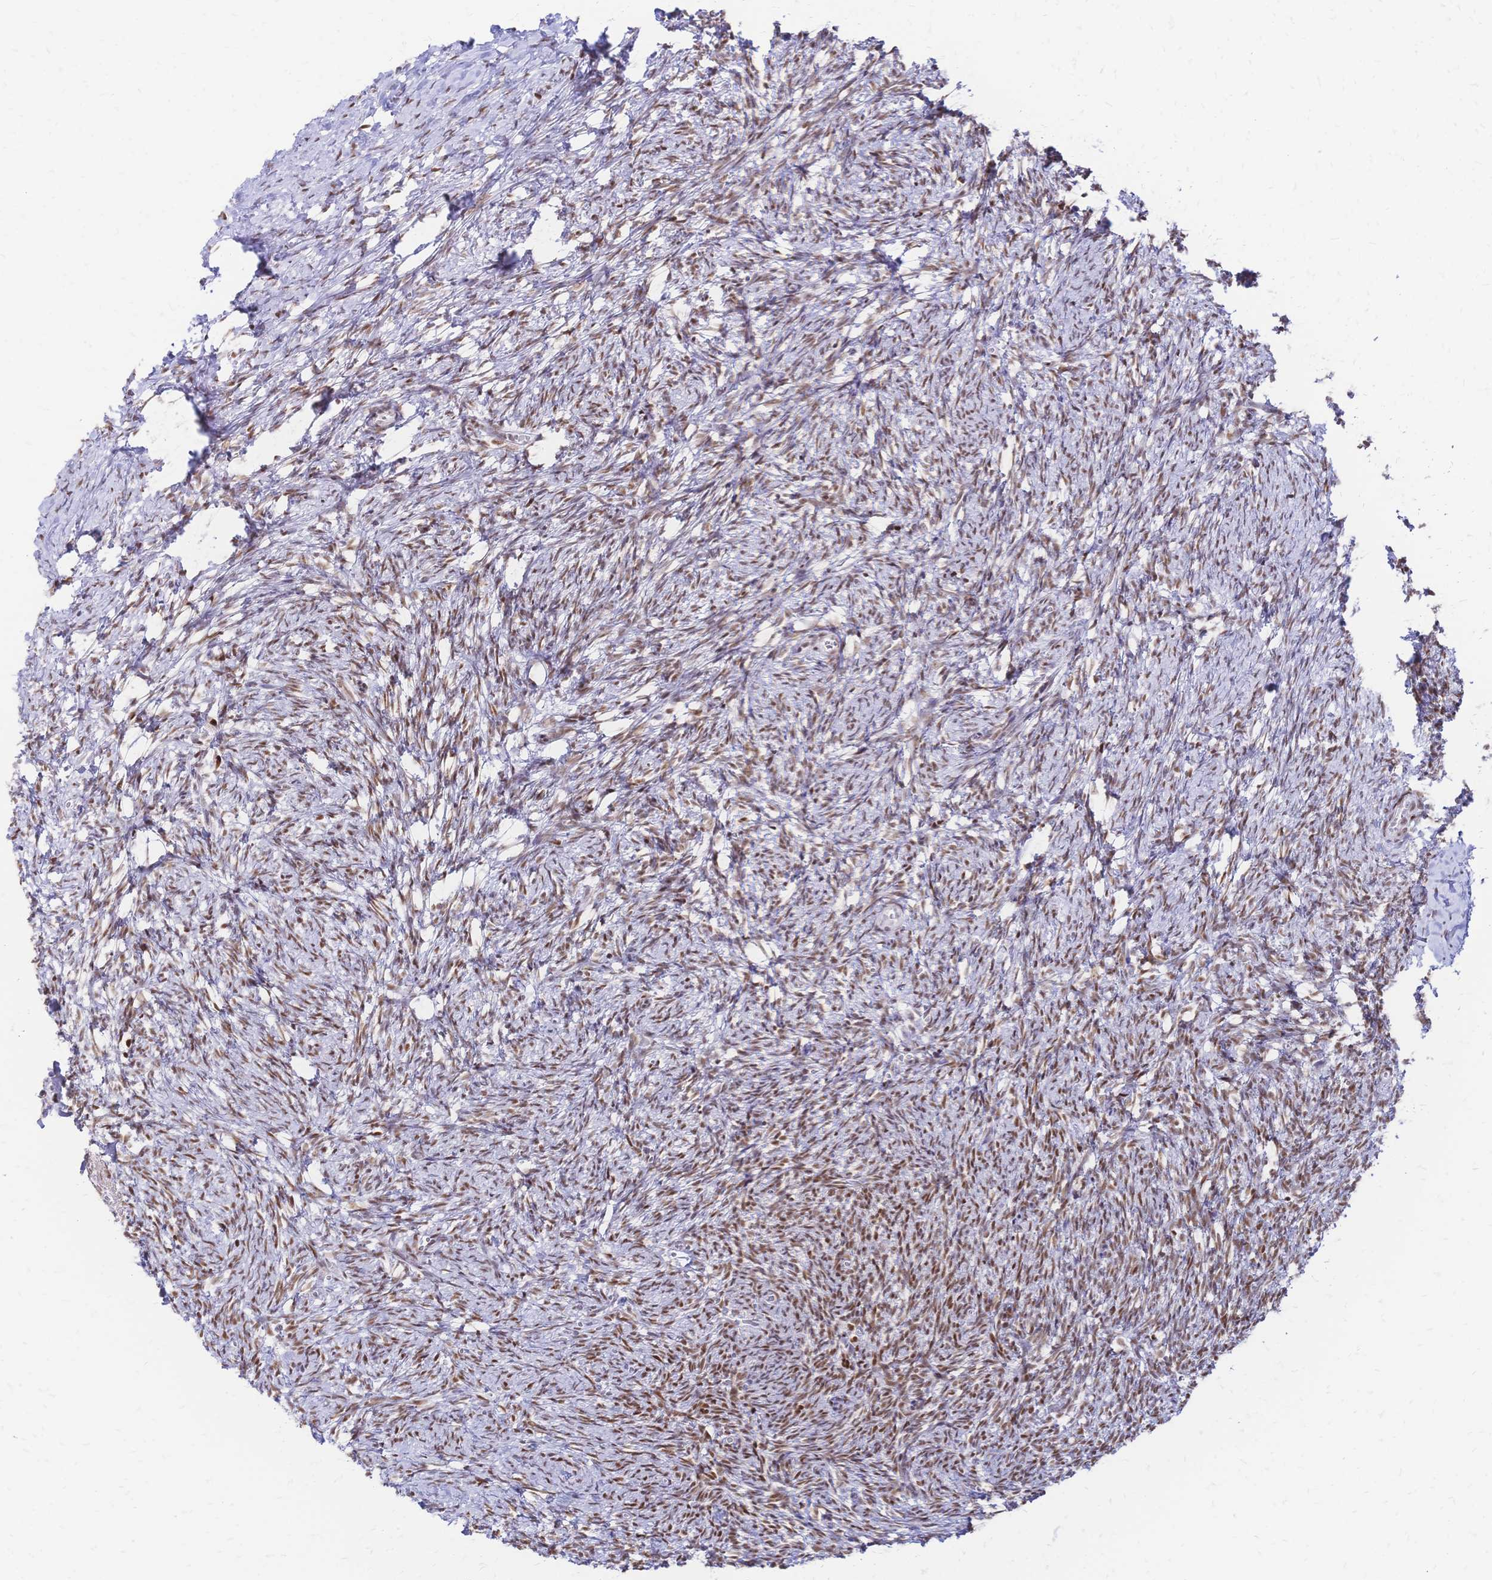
{"staining": {"intensity": "moderate", "quantity": ">75%", "location": "nuclear"}, "tissue": "ovary", "cell_type": "Ovarian stroma cells", "image_type": "normal", "snomed": [{"axis": "morphology", "description": "Normal tissue, NOS"}, {"axis": "topography", "description": "Ovary"}], "caption": "Unremarkable ovary was stained to show a protein in brown. There is medium levels of moderate nuclear expression in about >75% of ovarian stroma cells. Nuclei are stained in blue.", "gene": "NFIC", "patient": {"sex": "female", "age": 41}}